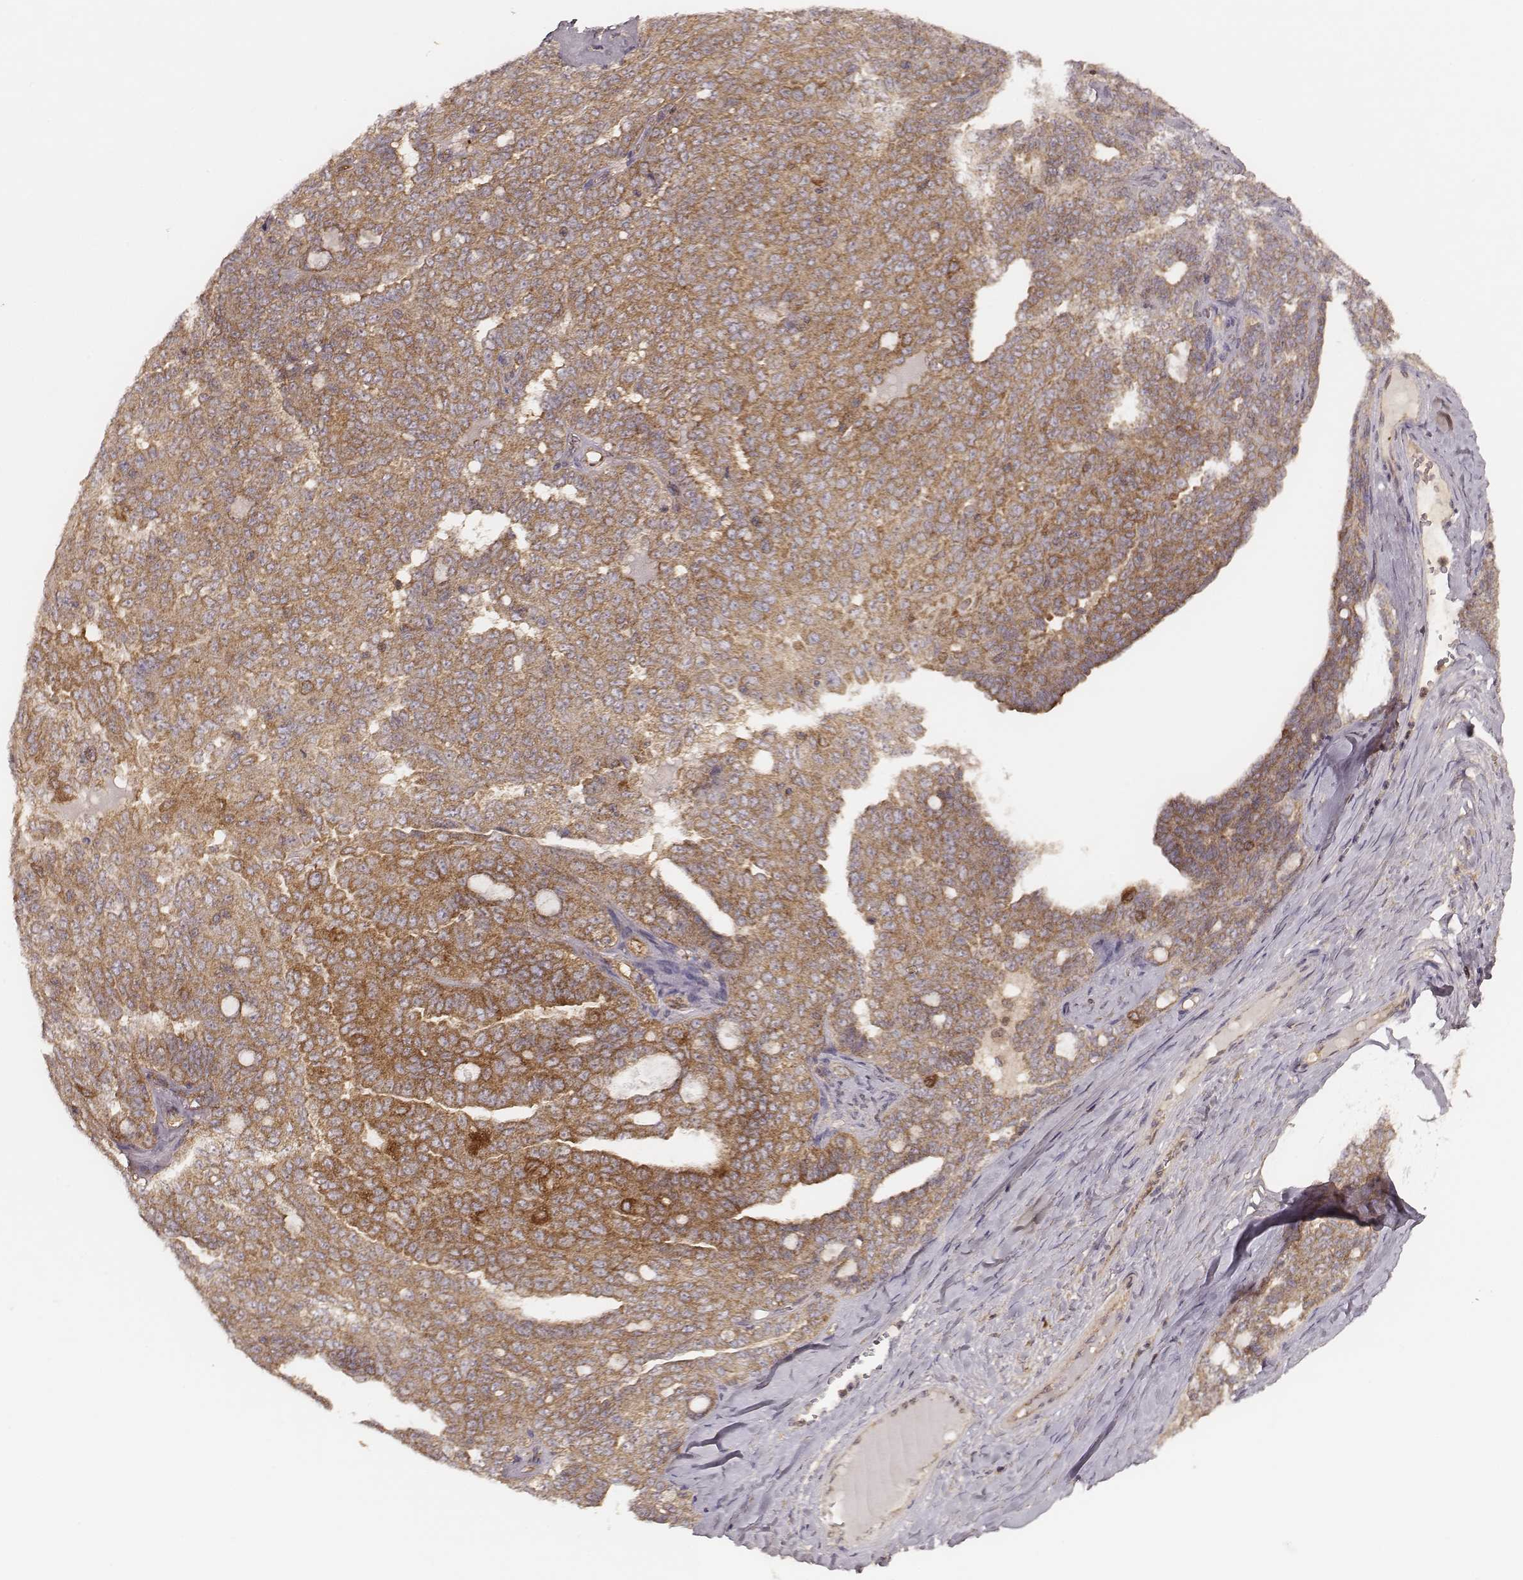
{"staining": {"intensity": "strong", "quantity": ">75%", "location": "cytoplasmic/membranous"}, "tissue": "ovarian cancer", "cell_type": "Tumor cells", "image_type": "cancer", "snomed": [{"axis": "morphology", "description": "Cystadenocarcinoma, serous, NOS"}, {"axis": "topography", "description": "Ovary"}], "caption": "Brown immunohistochemical staining in ovarian cancer (serous cystadenocarcinoma) displays strong cytoplasmic/membranous positivity in about >75% of tumor cells.", "gene": "CARS1", "patient": {"sex": "female", "age": 71}}